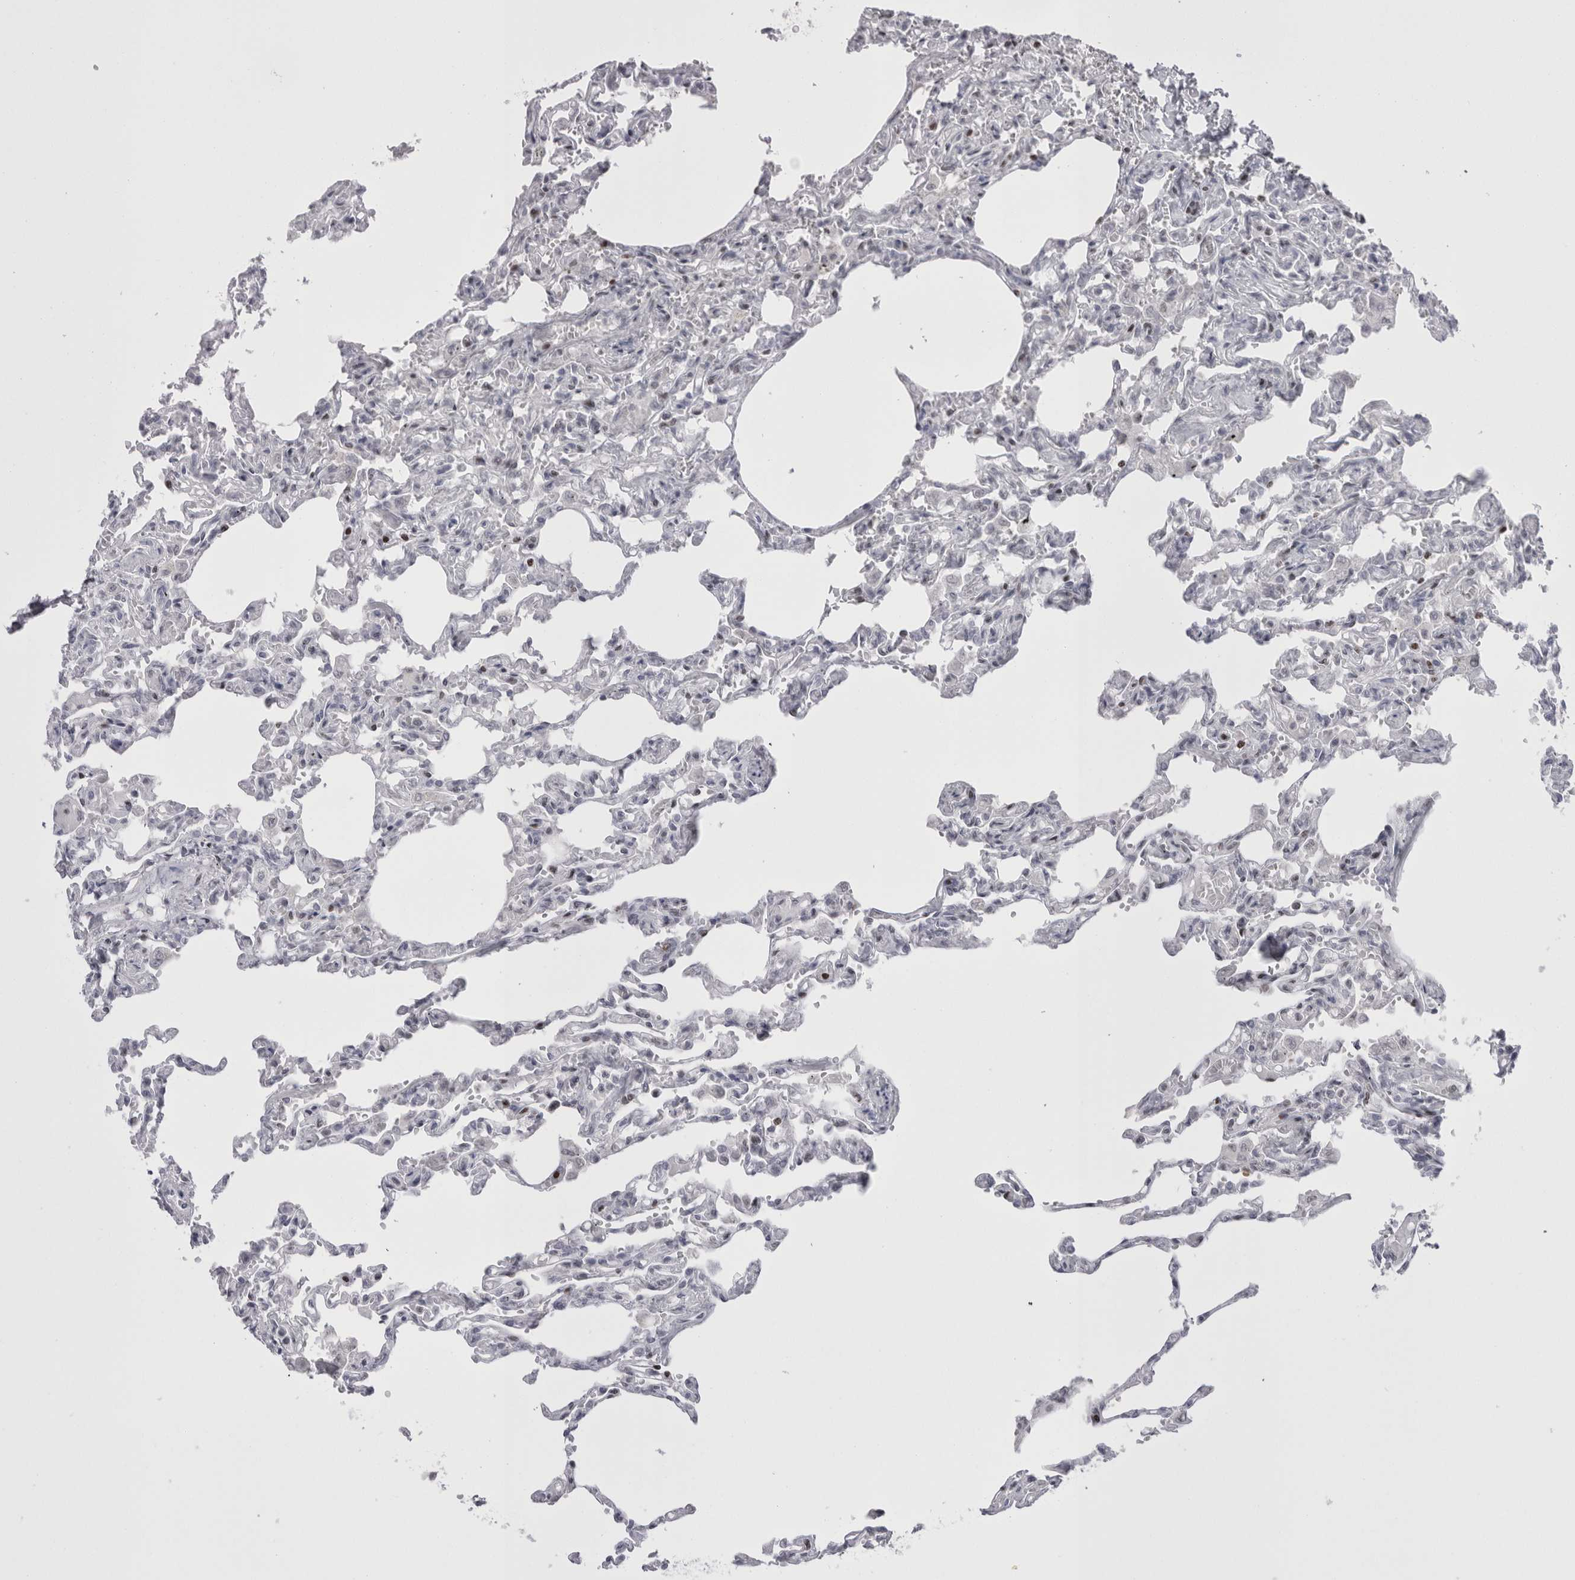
{"staining": {"intensity": "negative", "quantity": "none", "location": "none"}, "tissue": "lung", "cell_type": "Alveolar cells", "image_type": "normal", "snomed": [{"axis": "morphology", "description": "Normal tissue, NOS"}, {"axis": "topography", "description": "Lung"}], "caption": "A photomicrograph of lung stained for a protein displays no brown staining in alveolar cells.", "gene": "FNDC8", "patient": {"sex": "male", "age": 21}}